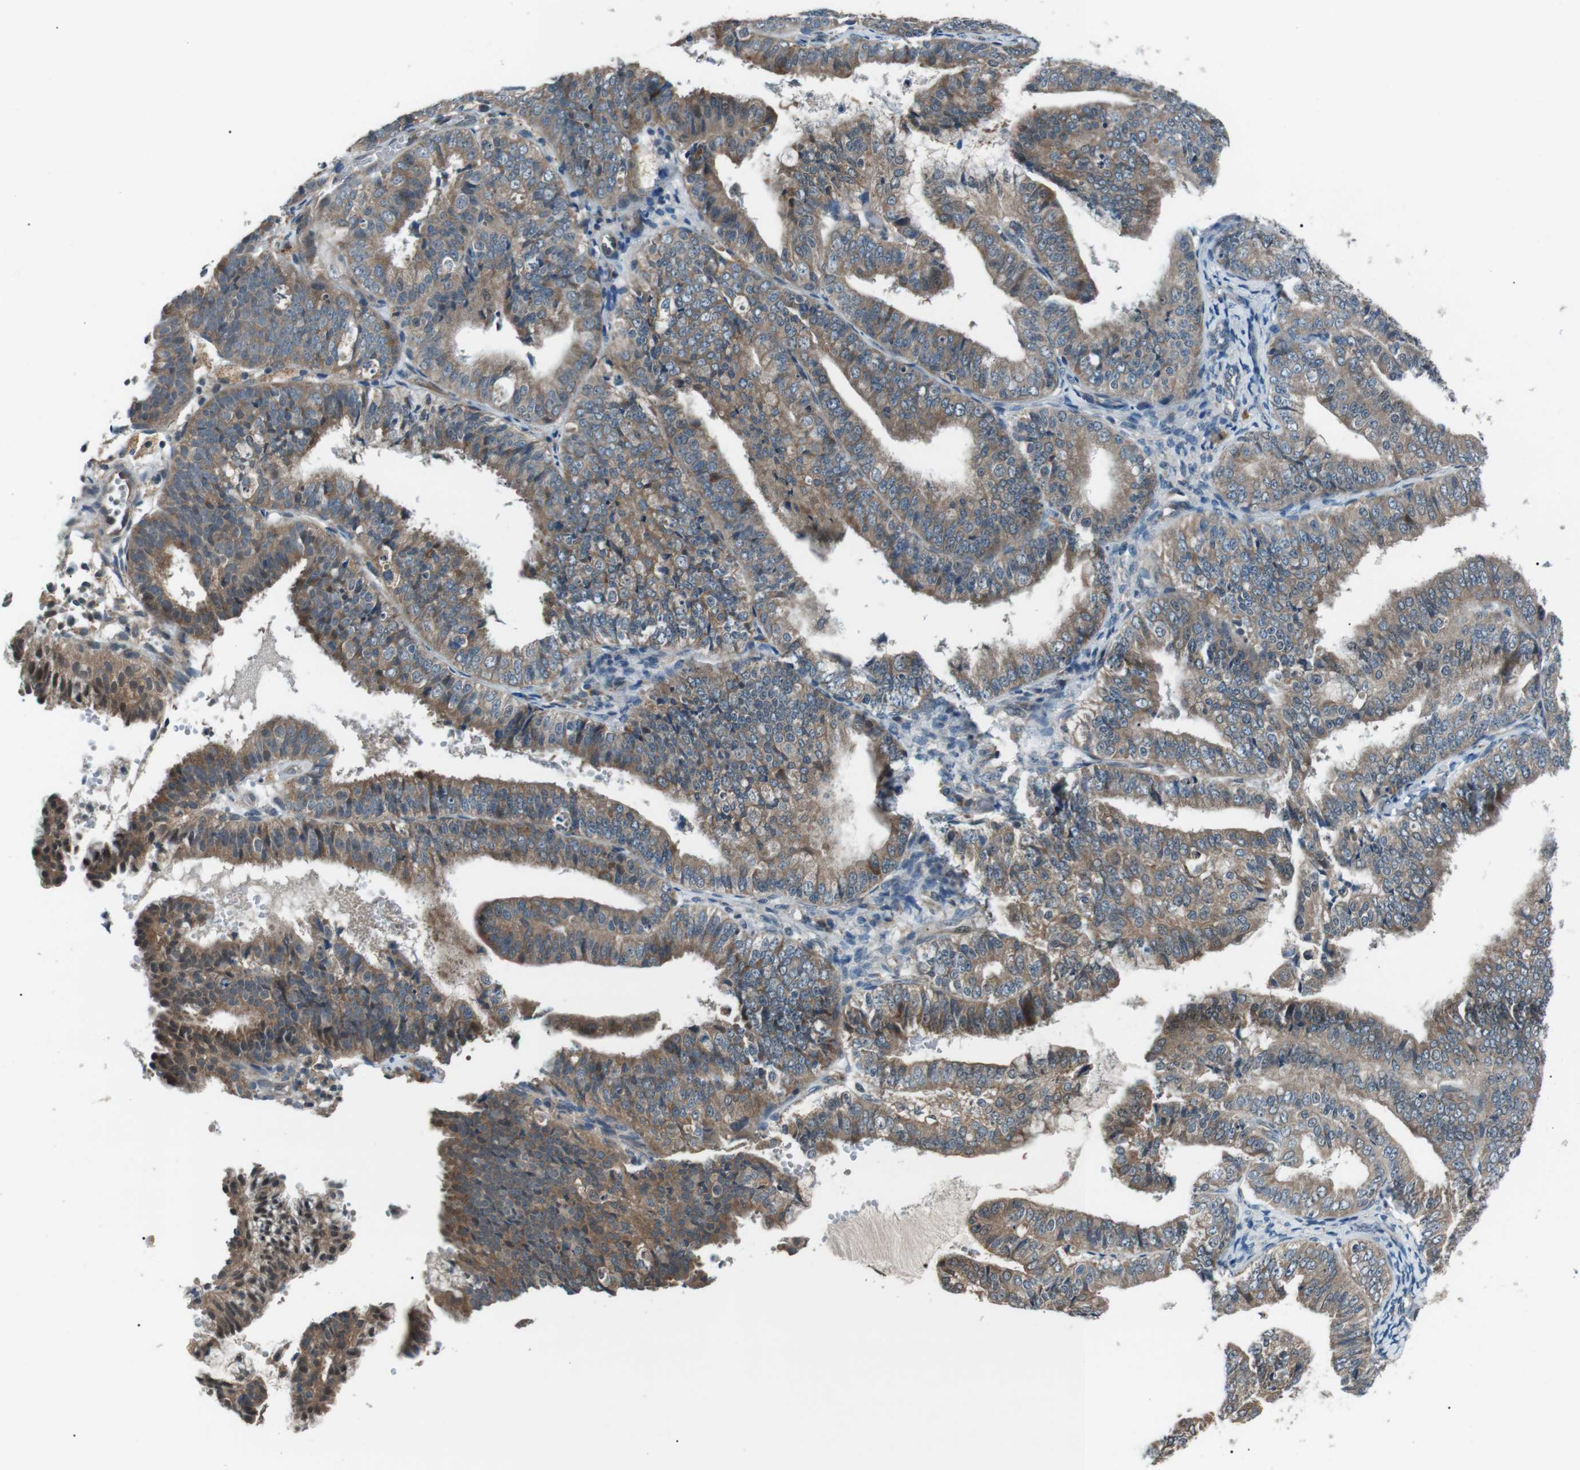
{"staining": {"intensity": "moderate", "quantity": ">75%", "location": "cytoplasmic/membranous"}, "tissue": "endometrial cancer", "cell_type": "Tumor cells", "image_type": "cancer", "snomed": [{"axis": "morphology", "description": "Adenocarcinoma, NOS"}, {"axis": "topography", "description": "Endometrium"}], "caption": "Immunohistochemical staining of endometrial cancer (adenocarcinoma) shows medium levels of moderate cytoplasmic/membranous expression in about >75% of tumor cells. Immunohistochemistry stains the protein in brown and the nuclei are stained blue.", "gene": "LRIG2", "patient": {"sex": "female", "age": 63}}